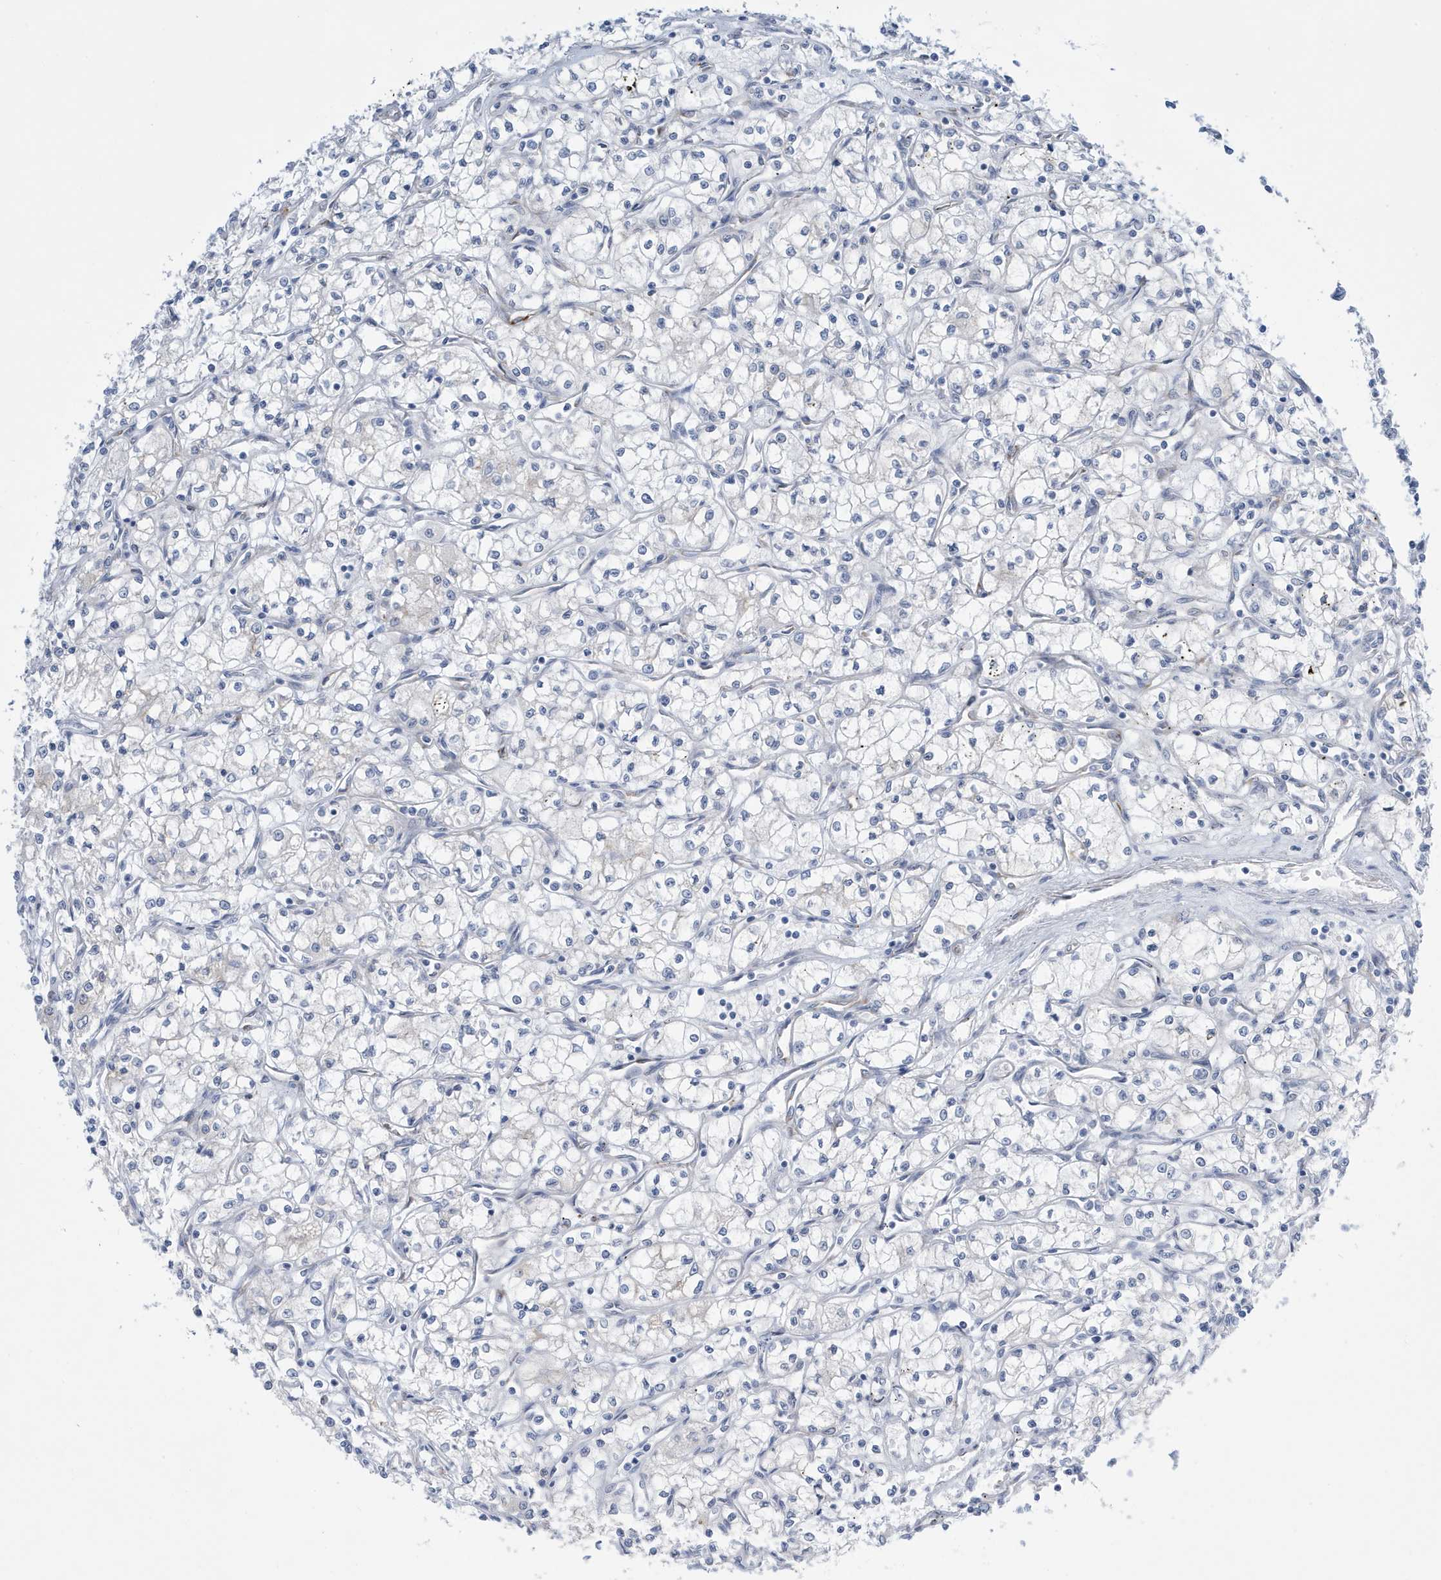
{"staining": {"intensity": "negative", "quantity": "none", "location": "none"}, "tissue": "renal cancer", "cell_type": "Tumor cells", "image_type": "cancer", "snomed": [{"axis": "morphology", "description": "Adenocarcinoma, NOS"}, {"axis": "topography", "description": "Kidney"}], "caption": "This is an IHC micrograph of human renal adenocarcinoma. There is no staining in tumor cells.", "gene": "SEMA3F", "patient": {"sex": "male", "age": 59}}